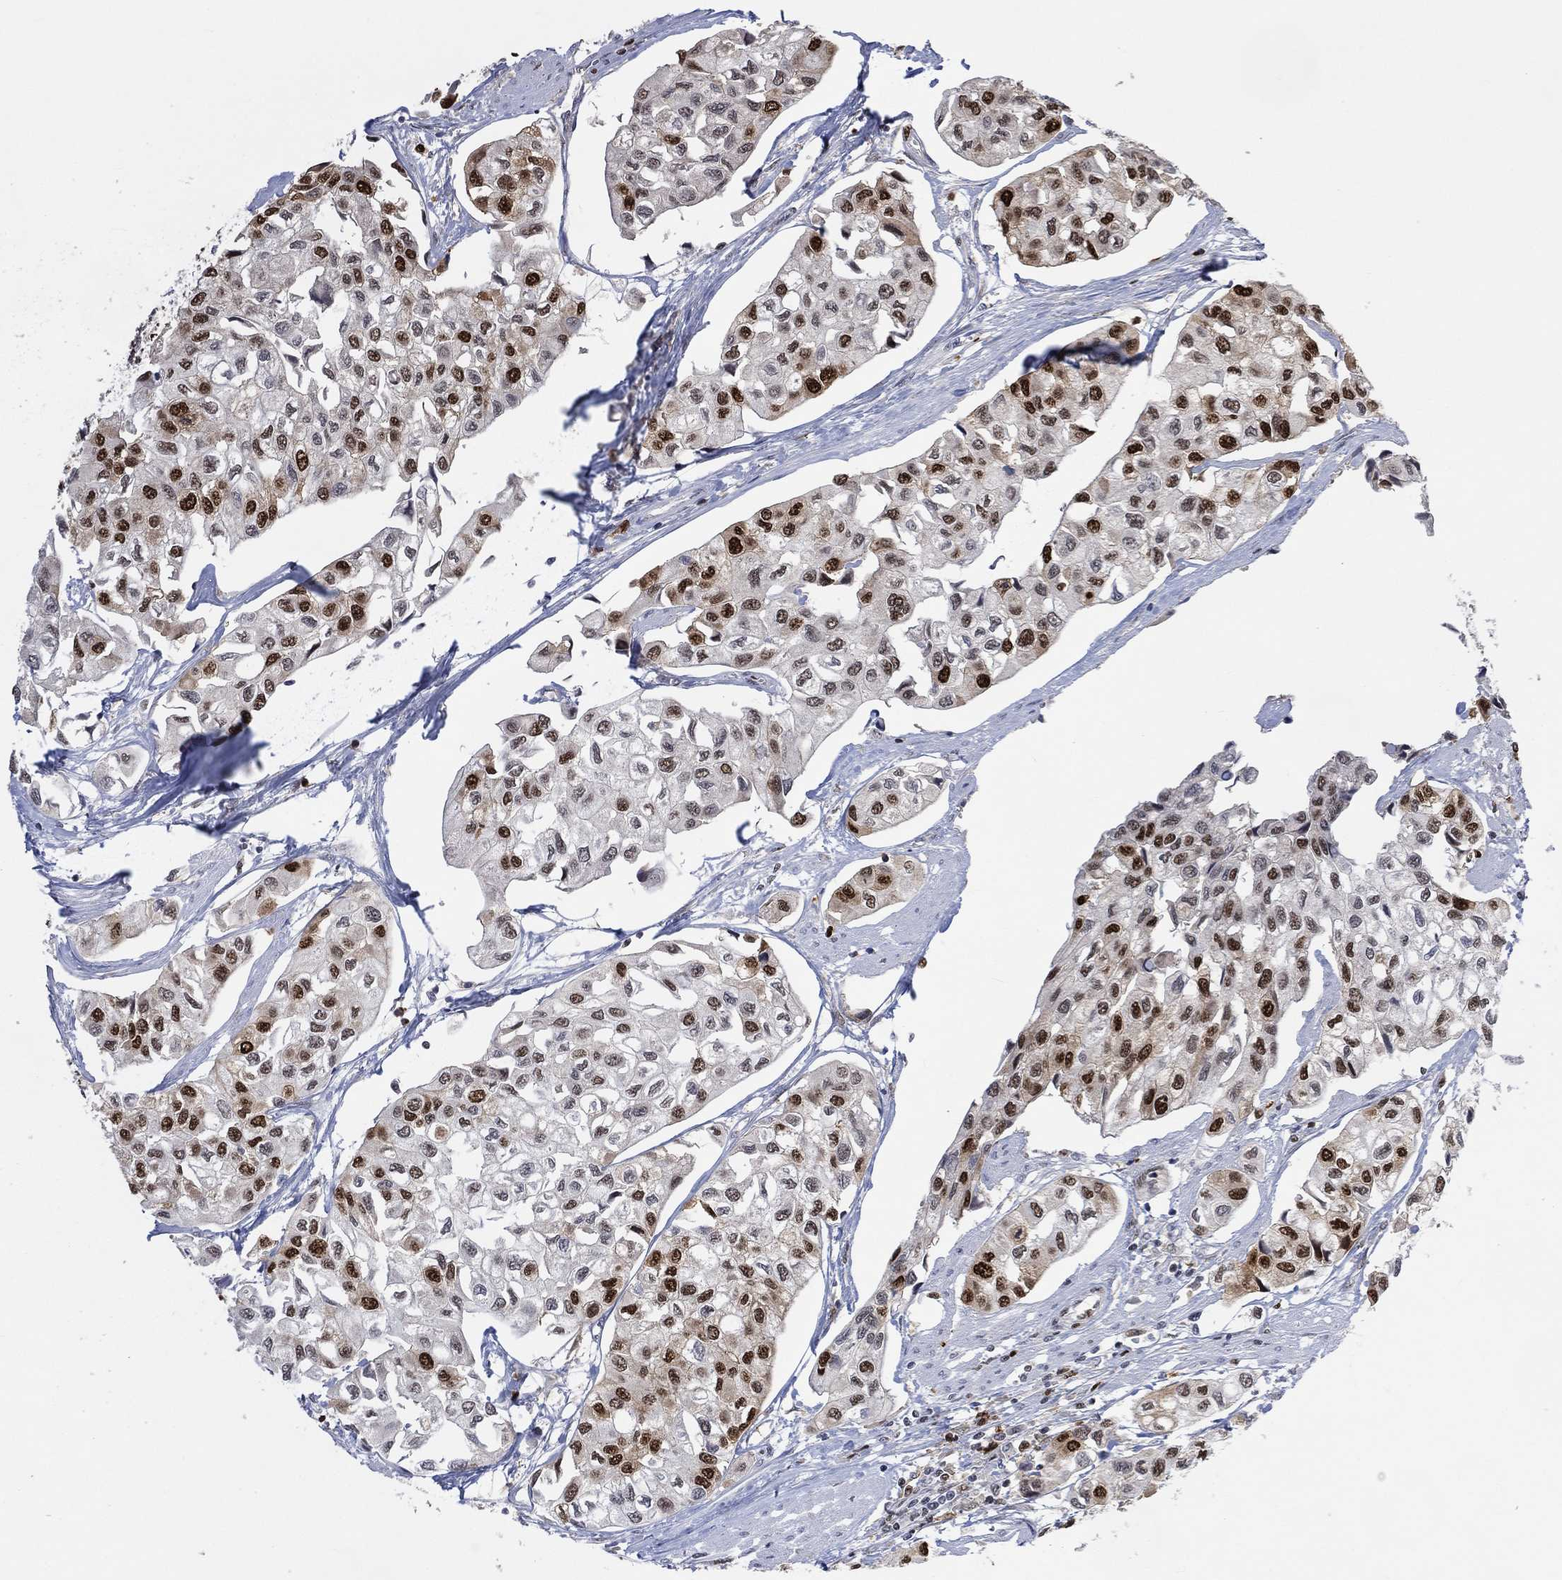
{"staining": {"intensity": "strong", "quantity": "25%-75%", "location": "nuclear"}, "tissue": "urothelial cancer", "cell_type": "Tumor cells", "image_type": "cancer", "snomed": [{"axis": "morphology", "description": "Urothelial carcinoma, High grade"}, {"axis": "topography", "description": "Urinary bladder"}], "caption": "Immunohistochemical staining of human urothelial carcinoma (high-grade) demonstrates high levels of strong nuclear staining in about 25%-75% of tumor cells. Using DAB (brown) and hematoxylin (blue) stains, captured at high magnification using brightfield microscopy.", "gene": "RAD54L2", "patient": {"sex": "male", "age": 73}}